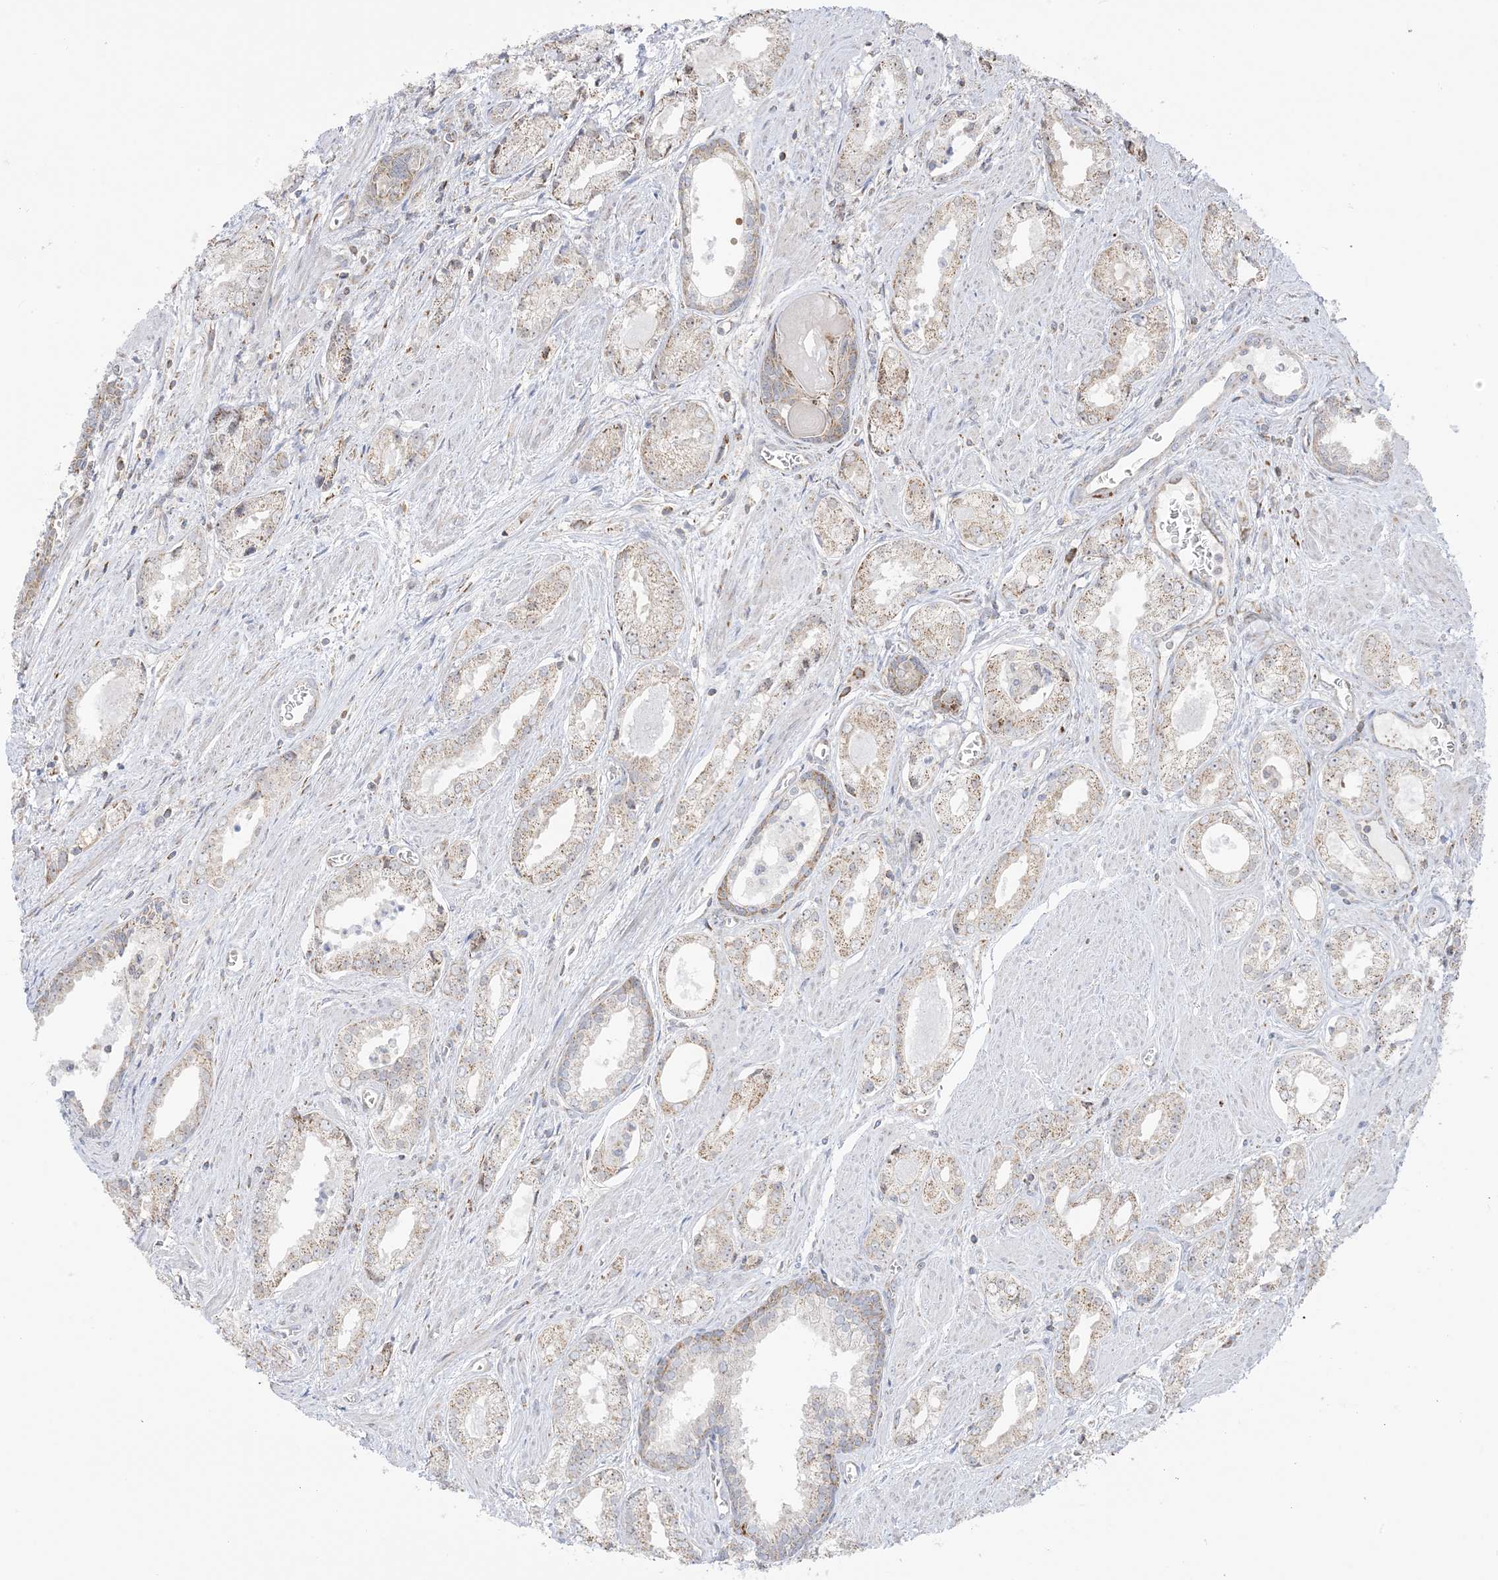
{"staining": {"intensity": "weak", "quantity": ">75%", "location": "cytoplasmic/membranous"}, "tissue": "prostate cancer", "cell_type": "Tumor cells", "image_type": "cancer", "snomed": [{"axis": "morphology", "description": "Adenocarcinoma, Low grade"}, {"axis": "topography", "description": "Prostate"}], "caption": "Immunohistochemical staining of human low-grade adenocarcinoma (prostate) demonstrates low levels of weak cytoplasmic/membranous protein staining in approximately >75% of tumor cells.", "gene": "MAPKBP1", "patient": {"sex": "male", "age": 54}}